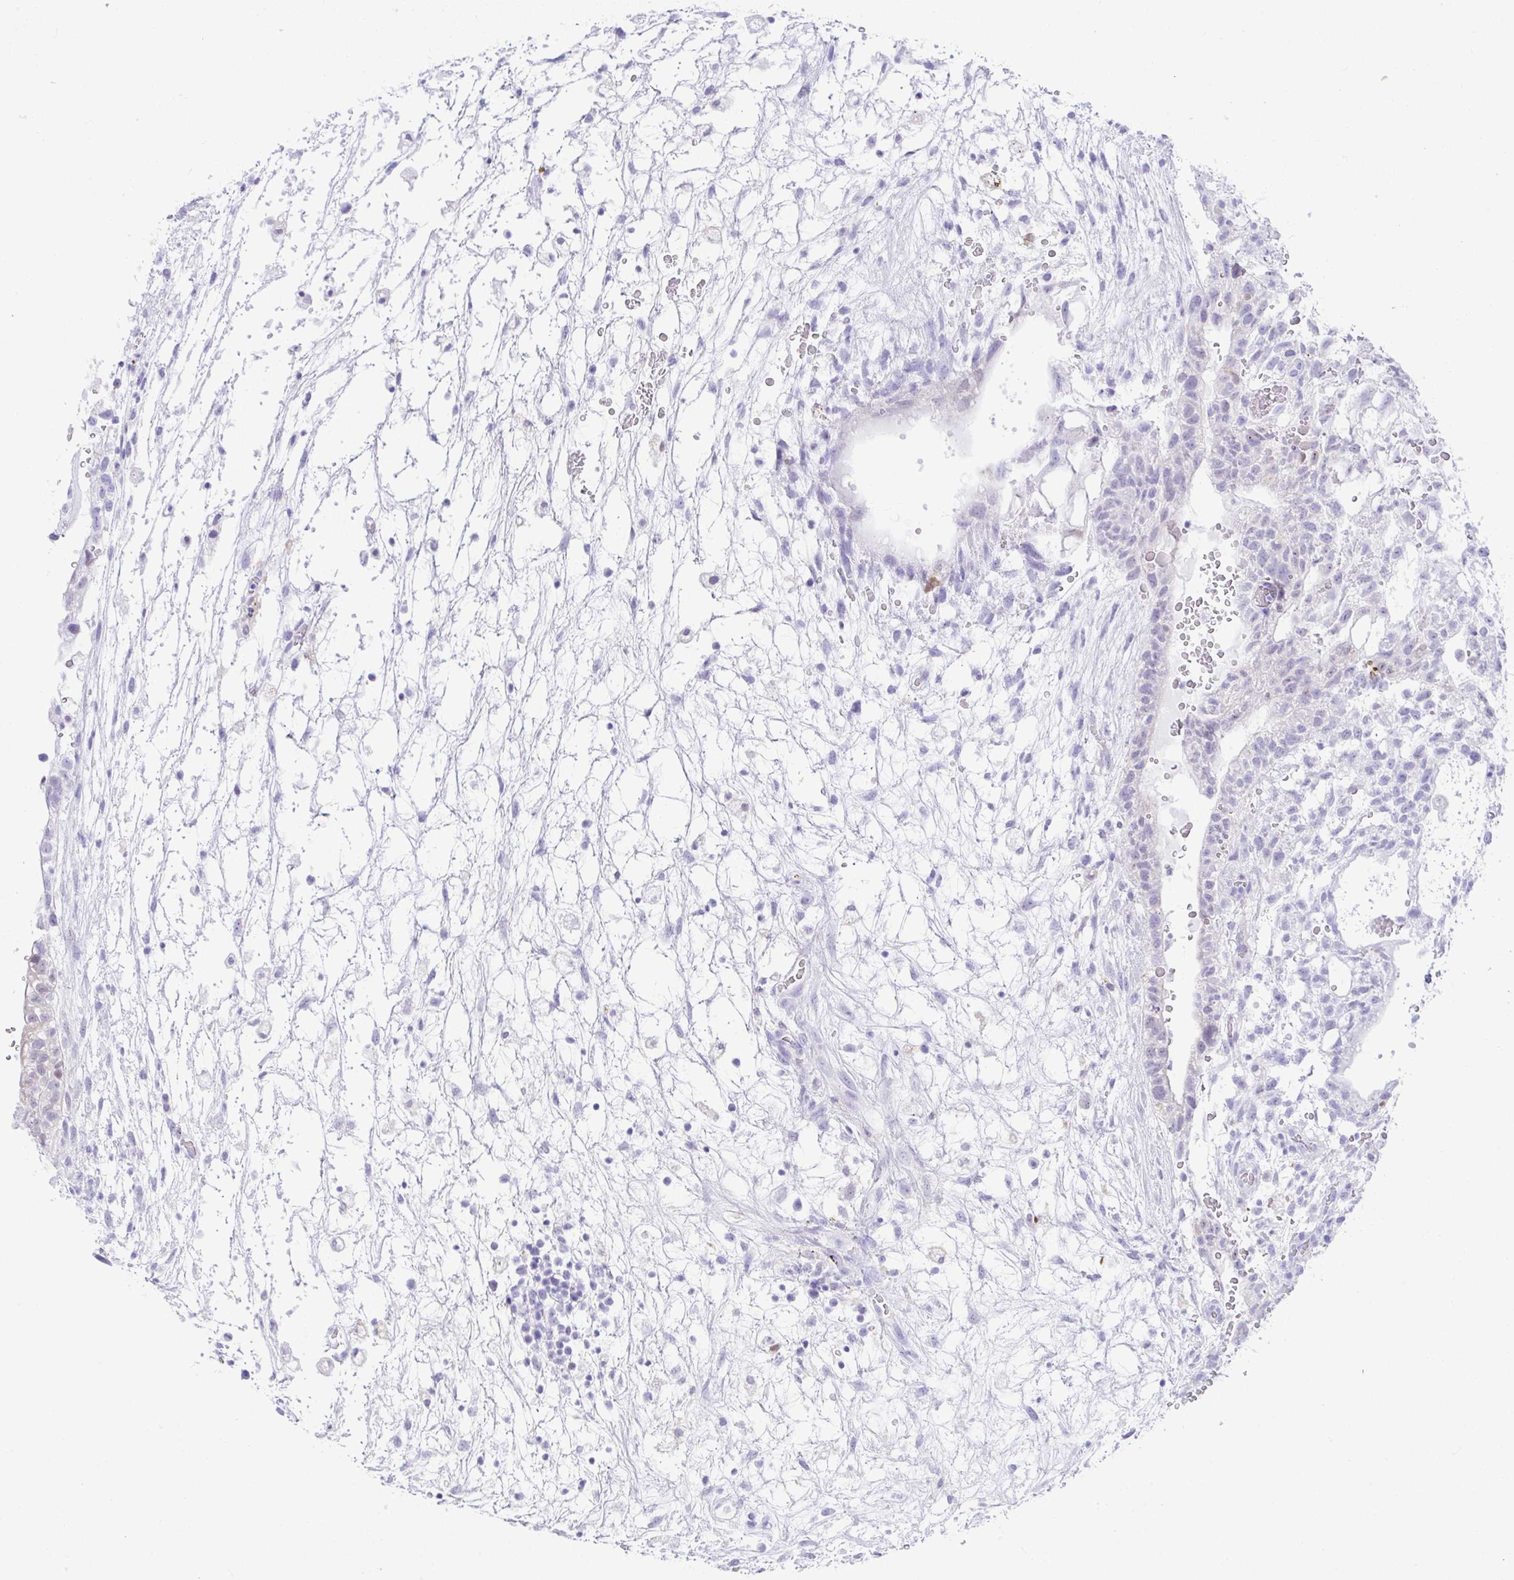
{"staining": {"intensity": "negative", "quantity": "none", "location": "none"}, "tissue": "testis cancer", "cell_type": "Tumor cells", "image_type": "cancer", "snomed": [{"axis": "morphology", "description": "Normal tissue, NOS"}, {"axis": "morphology", "description": "Carcinoma, Embryonal, NOS"}, {"axis": "topography", "description": "Testis"}], "caption": "An image of human testis embryonal carcinoma is negative for staining in tumor cells.", "gene": "ZNF485", "patient": {"sex": "male", "age": 32}}